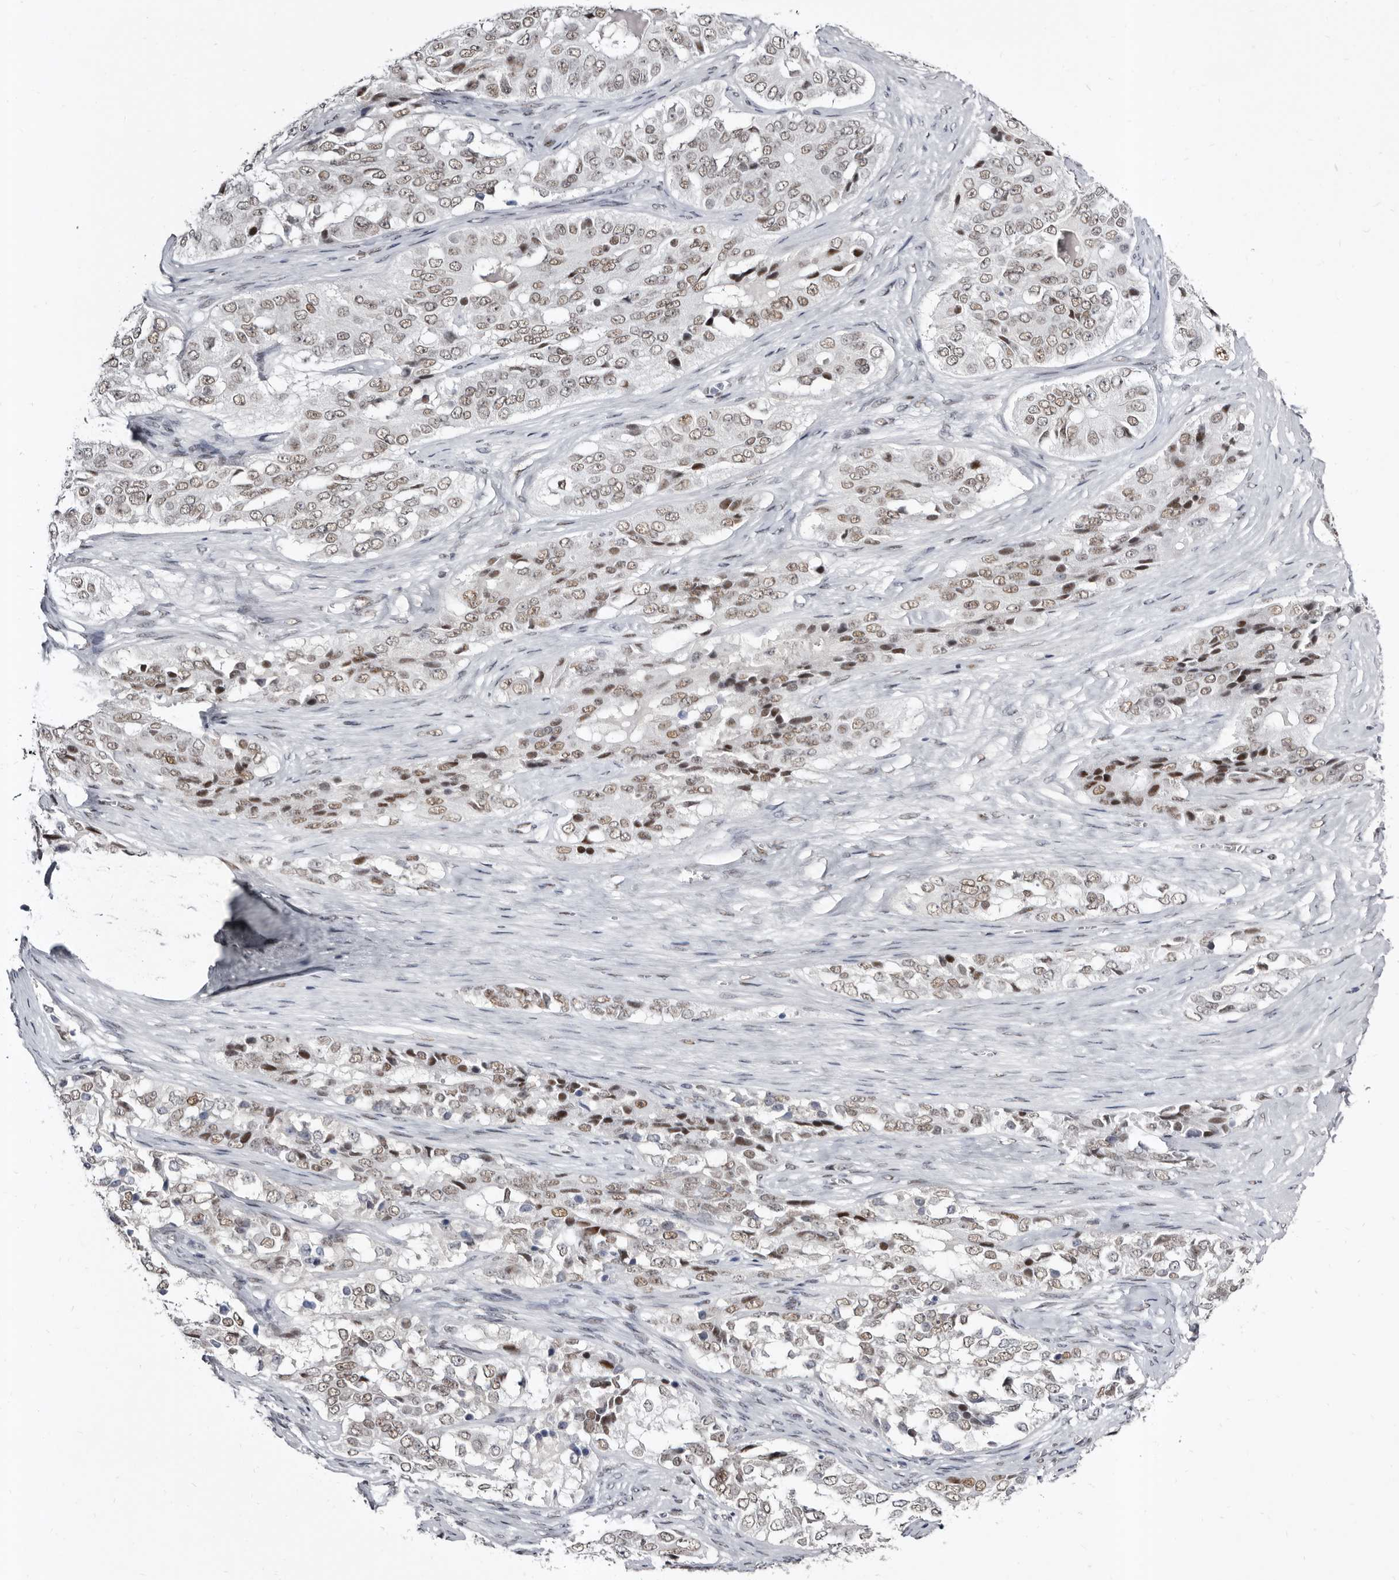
{"staining": {"intensity": "weak", "quantity": ">75%", "location": "nuclear"}, "tissue": "ovarian cancer", "cell_type": "Tumor cells", "image_type": "cancer", "snomed": [{"axis": "morphology", "description": "Carcinoma, endometroid"}, {"axis": "topography", "description": "Ovary"}], "caption": "High-magnification brightfield microscopy of ovarian endometroid carcinoma stained with DAB (brown) and counterstained with hematoxylin (blue). tumor cells exhibit weak nuclear positivity is identified in approximately>75% of cells. Using DAB (brown) and hematoxylin (blue) stains, captured at high magnification using brightfield microscopy.", "gene": "ZNF326", "patient": {"sex": "female", "age": 51}}